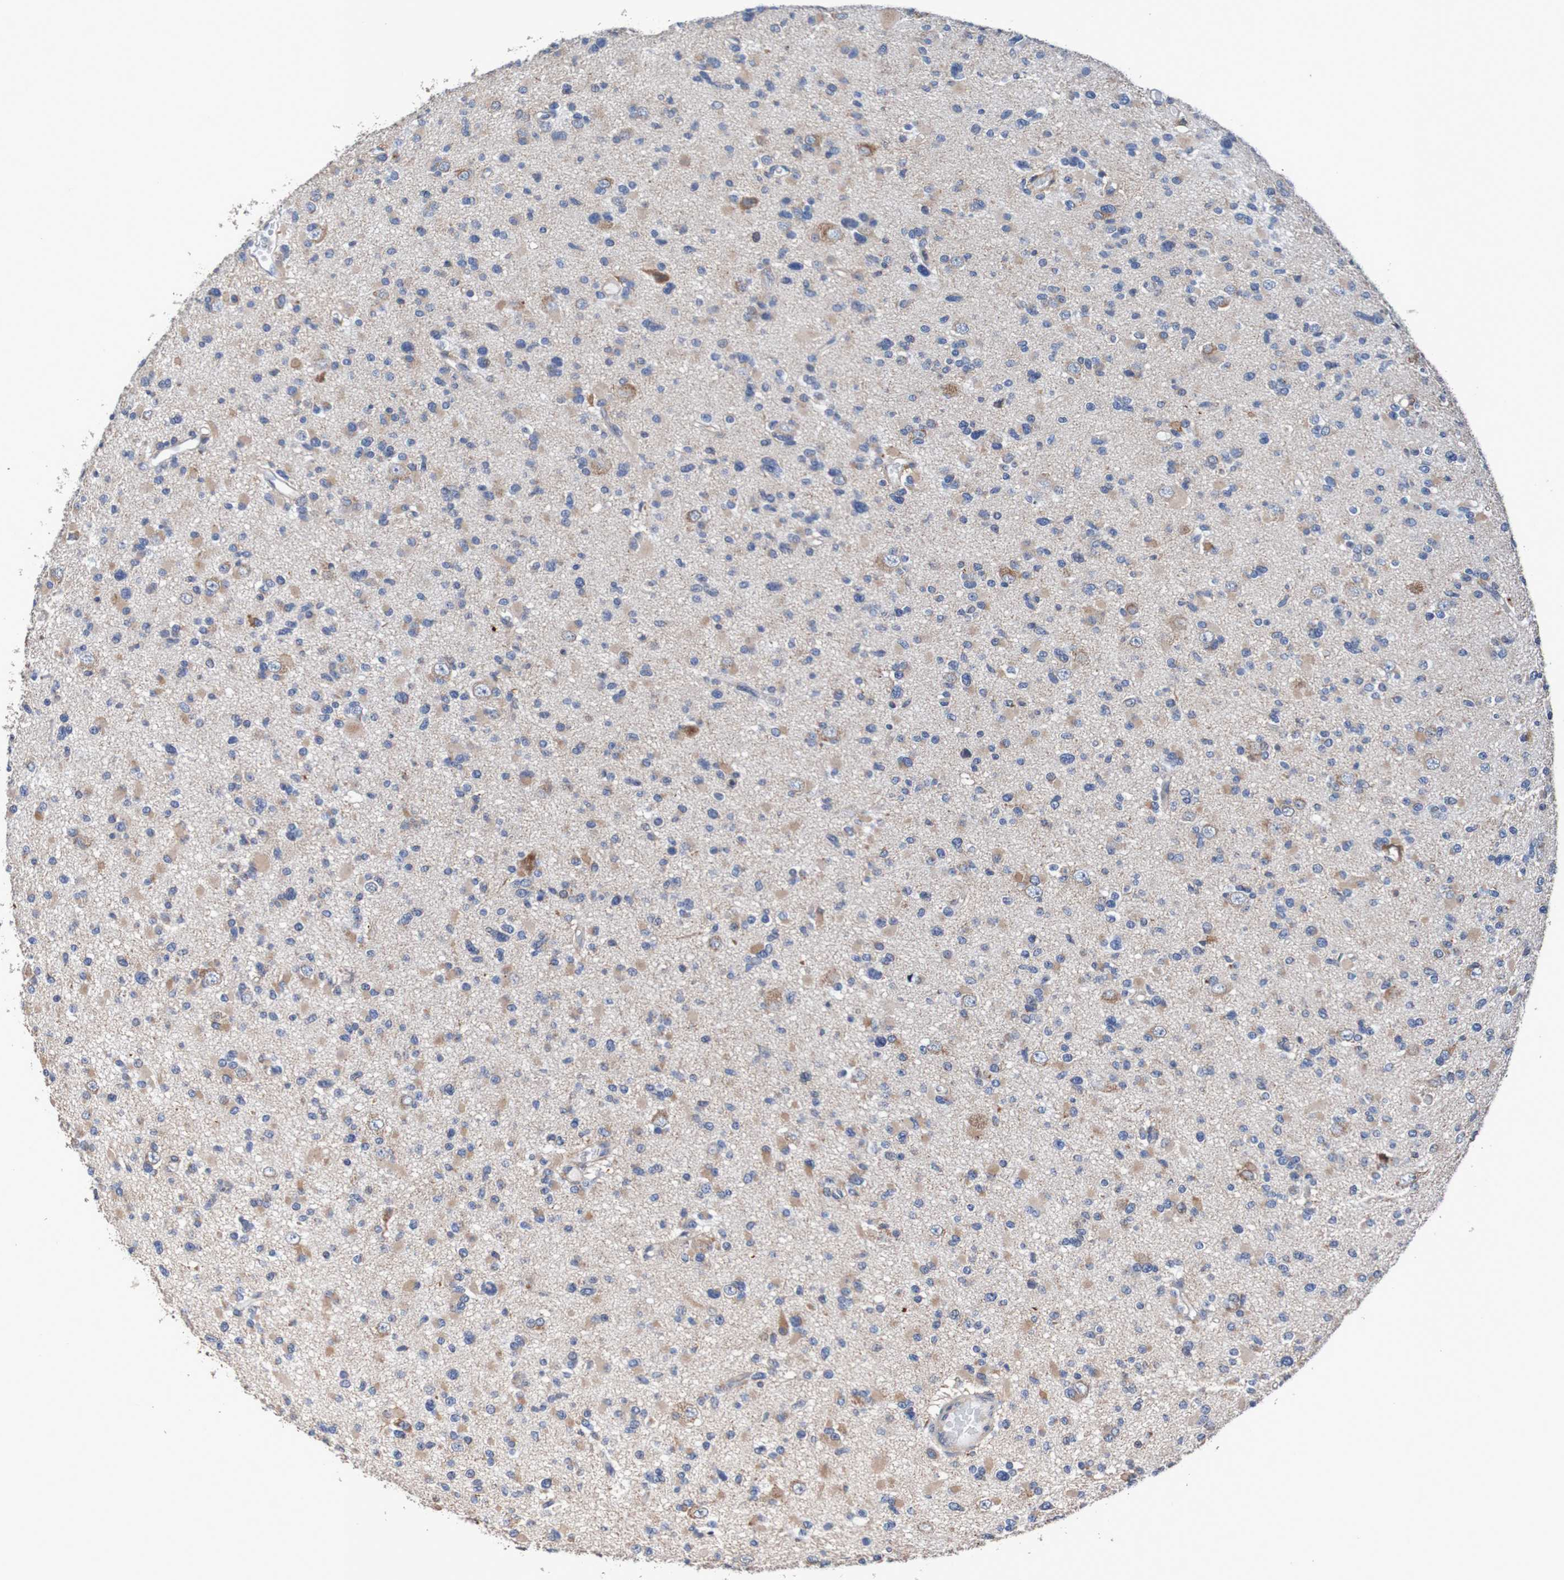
{"staining": {"intensity": "moderate", "quantity": "25%-75%", "location": "cytoplasmic/membranous"}, "tissue": "glioma", "cell_type": "Tumor cells", "image_type": "cancer", "snomed": [{"axis": "morphology", "description": "Glioma, malignant, Low grade"}, {"axis": "topography", "description": "Brain"}], "caption": "The photomicrograph demonstrates immunohistochemical staining of glioma. There is moderate cytoplasmic/membranous expression is appreciated in approximately 25%-75% of tumor cells. Using DAB (3,3'-diaminobenzidine) (brown) and hematoxylin (blue) stains, captured at high magnification using brightfield microscopy.", "gene": "FIBP", "patient": {"sex": "female", "age": 22}}